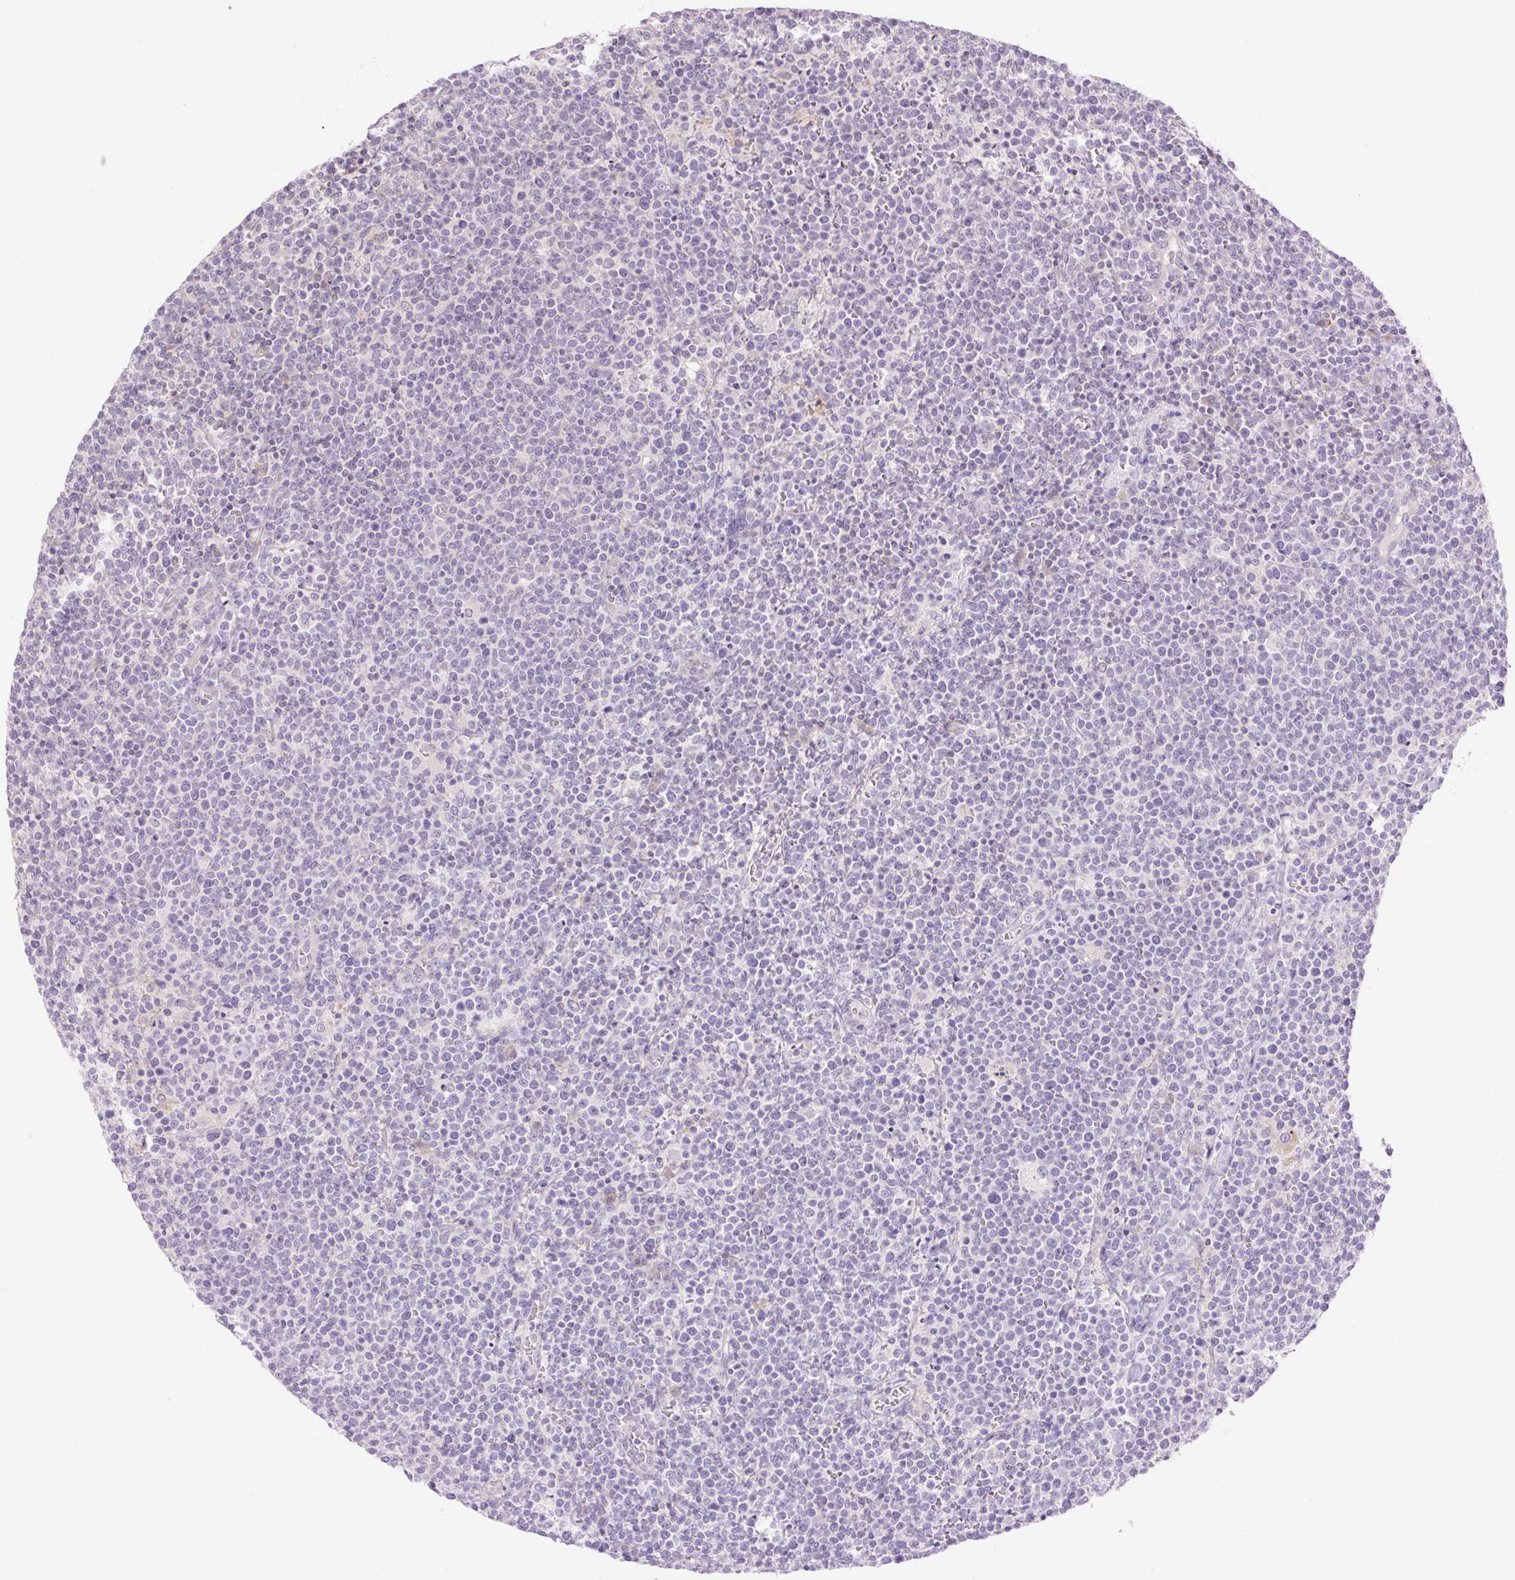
{"staining": {"intensity": "negative", "quantity": "none", "location": "none"}, "tissue": "lymphoma", "cell_type": "Tumor cells", "image_type": "cancer", "snomed": [{"axis": "morphology", "description": "Malignant lymphoma, non-Hodgkin's type, High grade"}, {"axis": "topography", "description": "Lymph node"}], "caption": "This is an immunohistochemistry micrograph of human lymphoma. There is no staining in tumor cells.", "gene": "GRID2", "patient": {"sex": "male", "age": 61}}